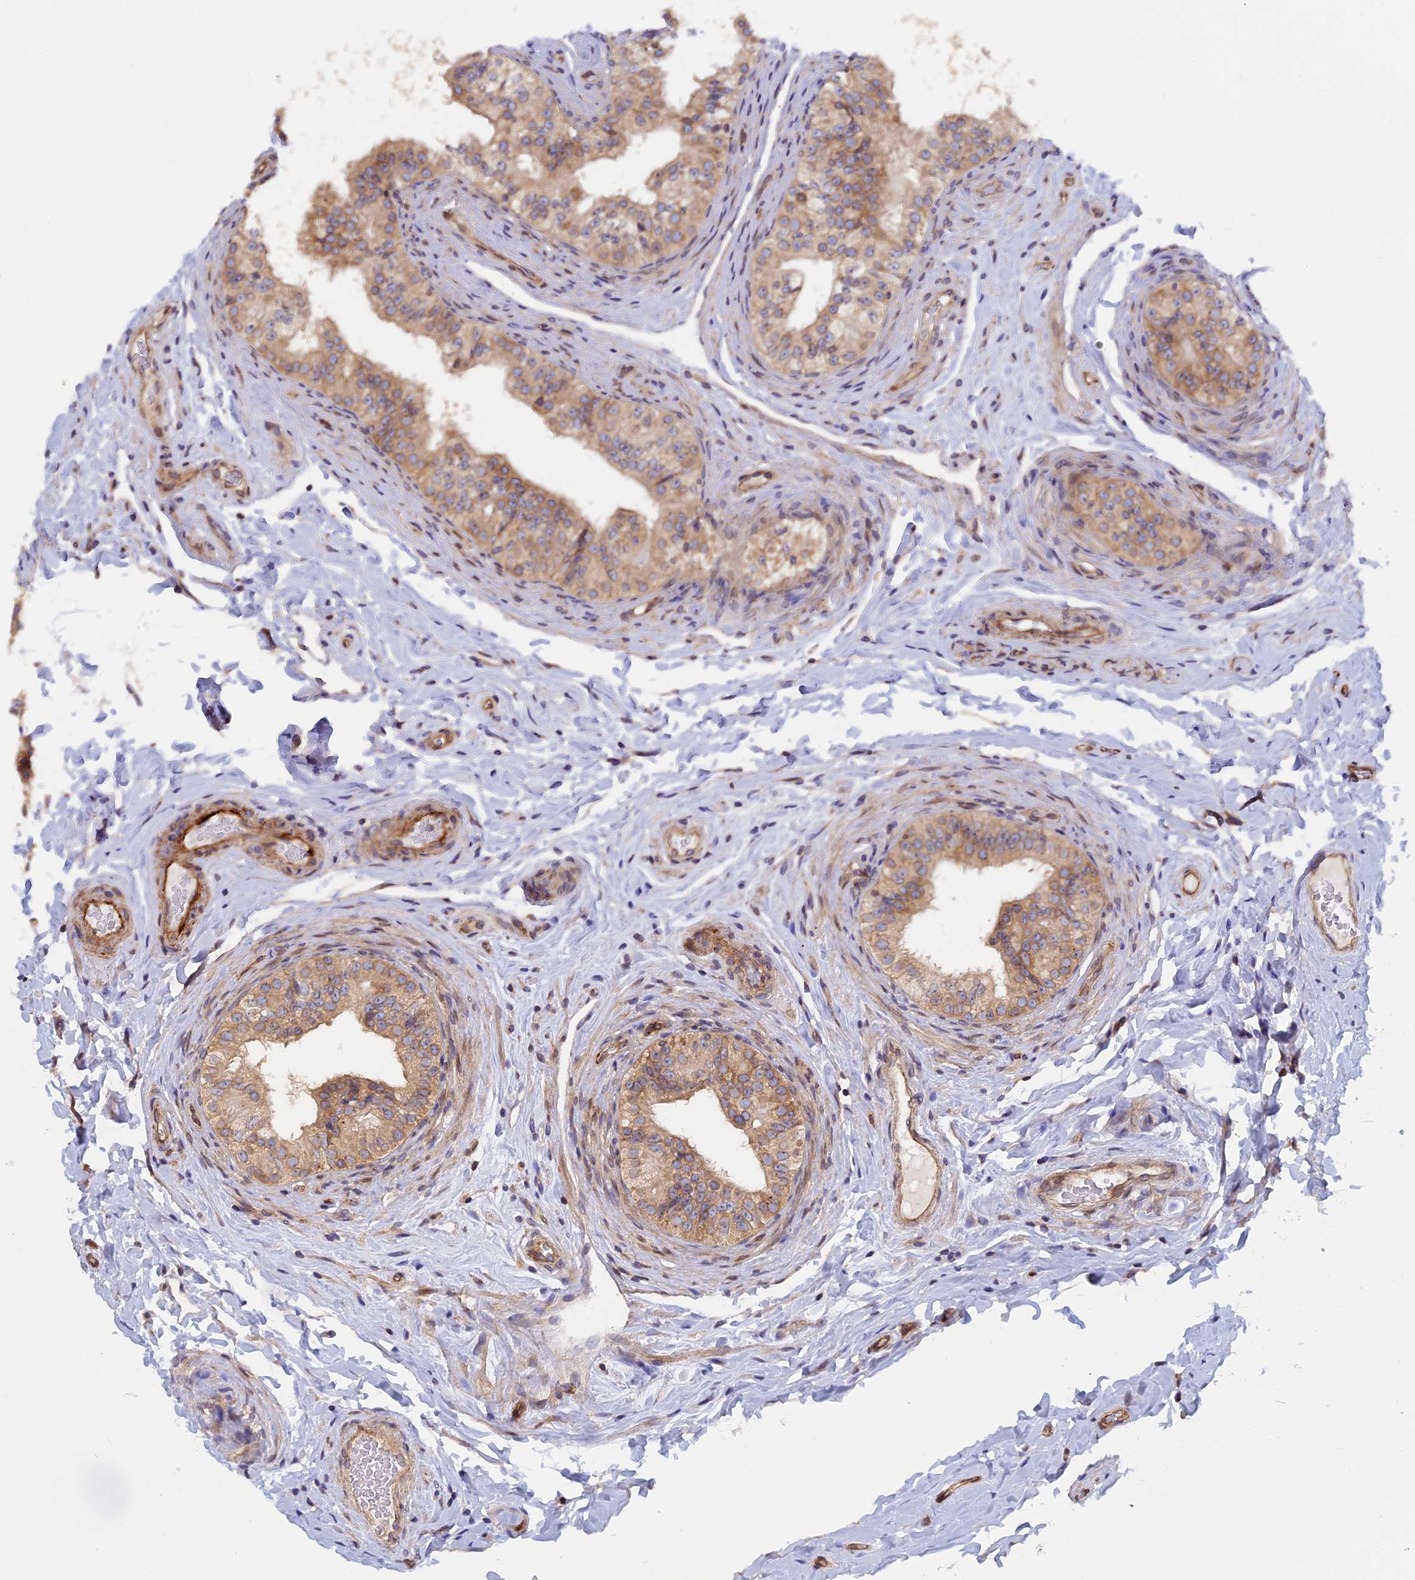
{"staining": {"intensity": "moderate", "quantity": "25%-75%", "location": "cytoplasmic/membranous"}, "tissue": "epididymis", "cell_type": "Glandular cells", "image_type": "normal", "snomed": [{"axis": "morphology", "description": "Normal tissue, NOS"}, {"axis": "topography", "description": "Epididymis"}], "caption": "Glandular cells demonstrate medium levels of moderate cytoplasmic/membranous expression in about 25%-75% of cells in benign human epididymis. The staining is performed using DAB brown chromogen to label protein expression. The nuclei are counter-stained blue using hematoxylin.", "gene": "NAA10", "patient": {"sex": "male", "age": 49}}